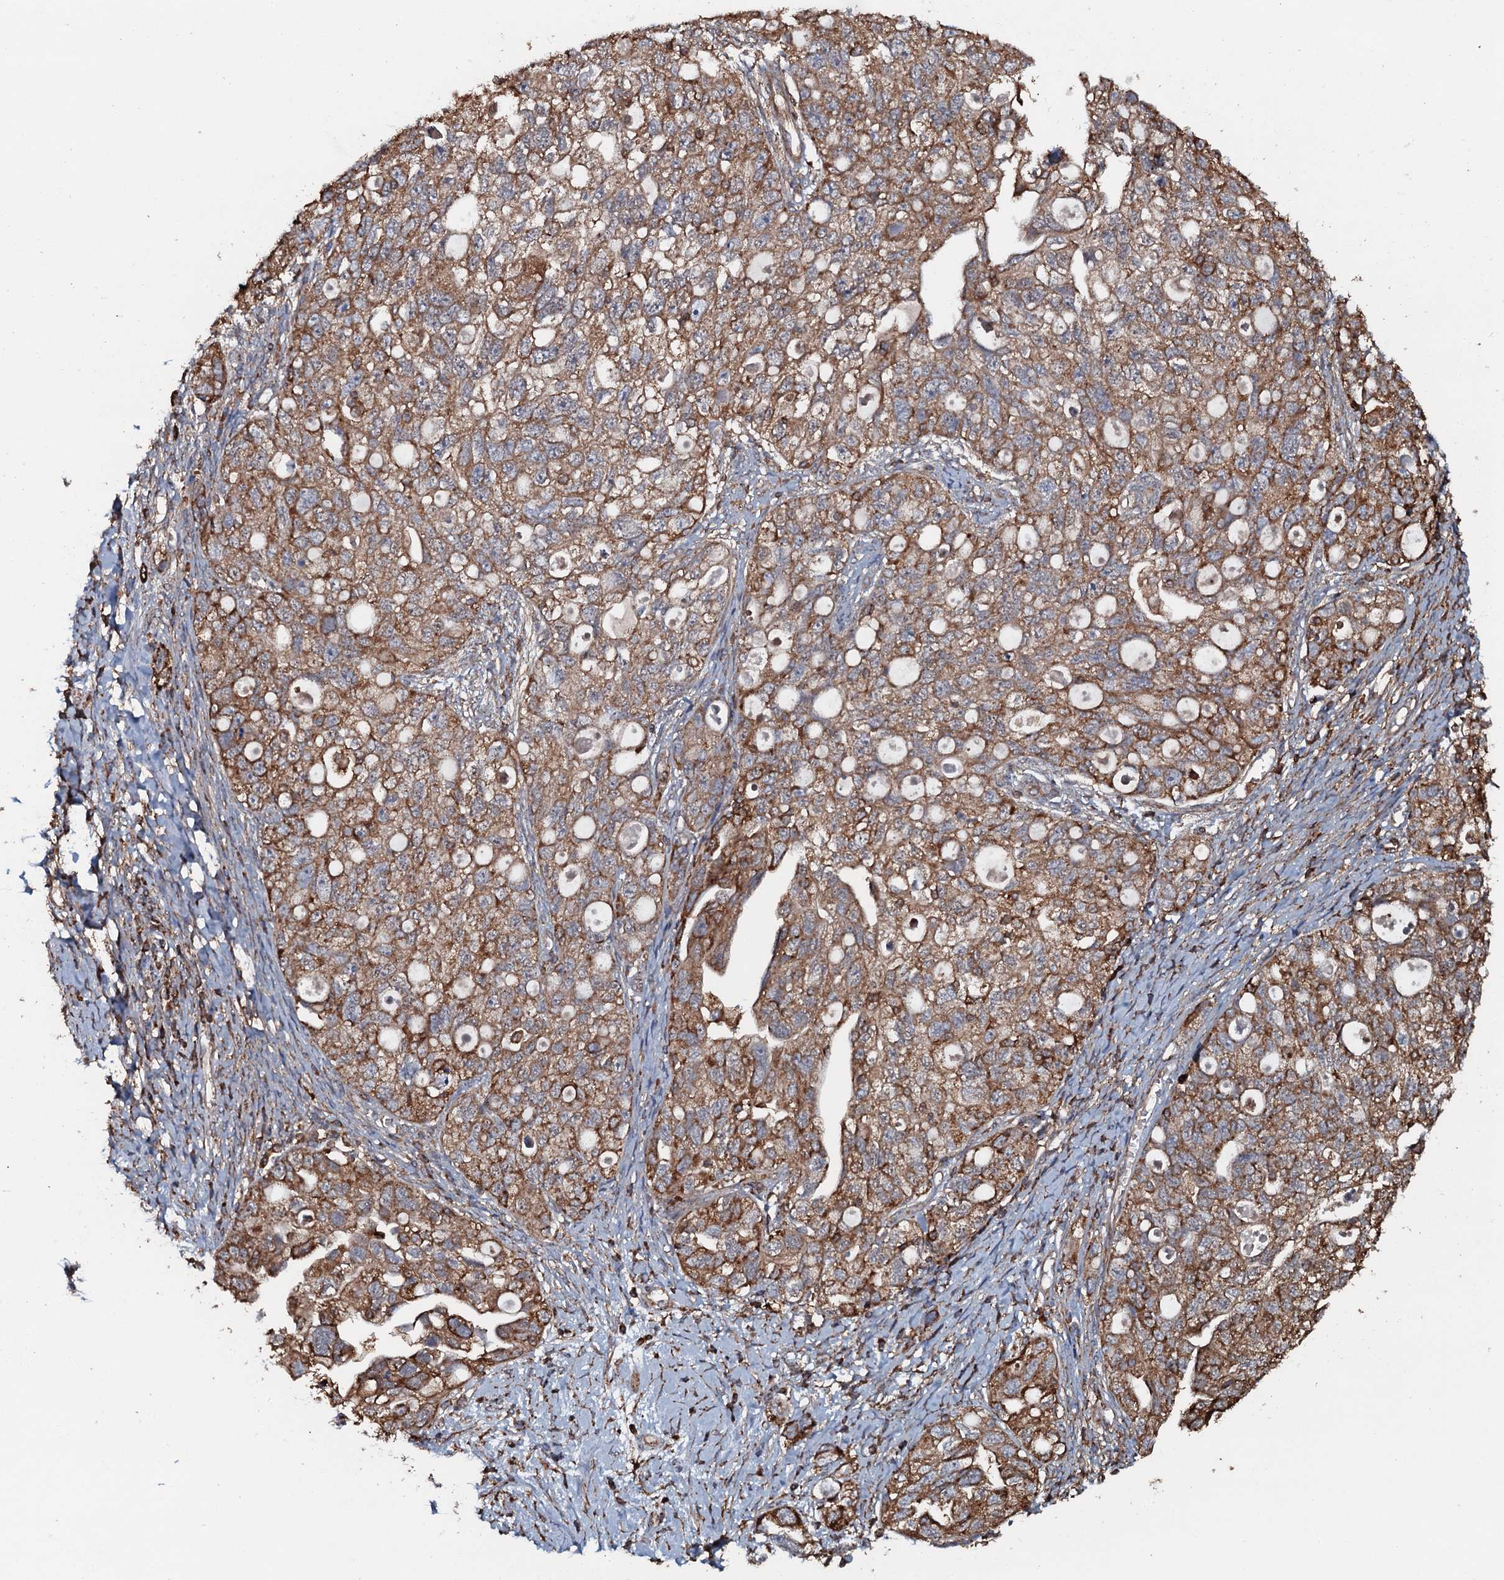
{"staining": {"intensity": "moderate", "quantity": ">75%", "location": "cytoplasmic/membranous"}, "tissue": "ovarian cancer", "cell_type": "Tumor cells", "image_type": "cancer", "snomed": [{"axis": "morphology", "description": "Carcinoma, NOS"}, {"axis": "morphology", "description": "Cystadenocarcinoma, serous, NOS"}, {"axis": "topography", "description": "Ovary"}], "caption": "DAB (3,3'-diaminobenzidine) immunohistochemical staining of serous cystadenocarcinoma (ovarian) exhibits moderate cytoplasmic/membranous protein positivity in approximately >75% of tumor cells.", "gene": "VWA8", "patient": {"sex": "female", "age": 69}}